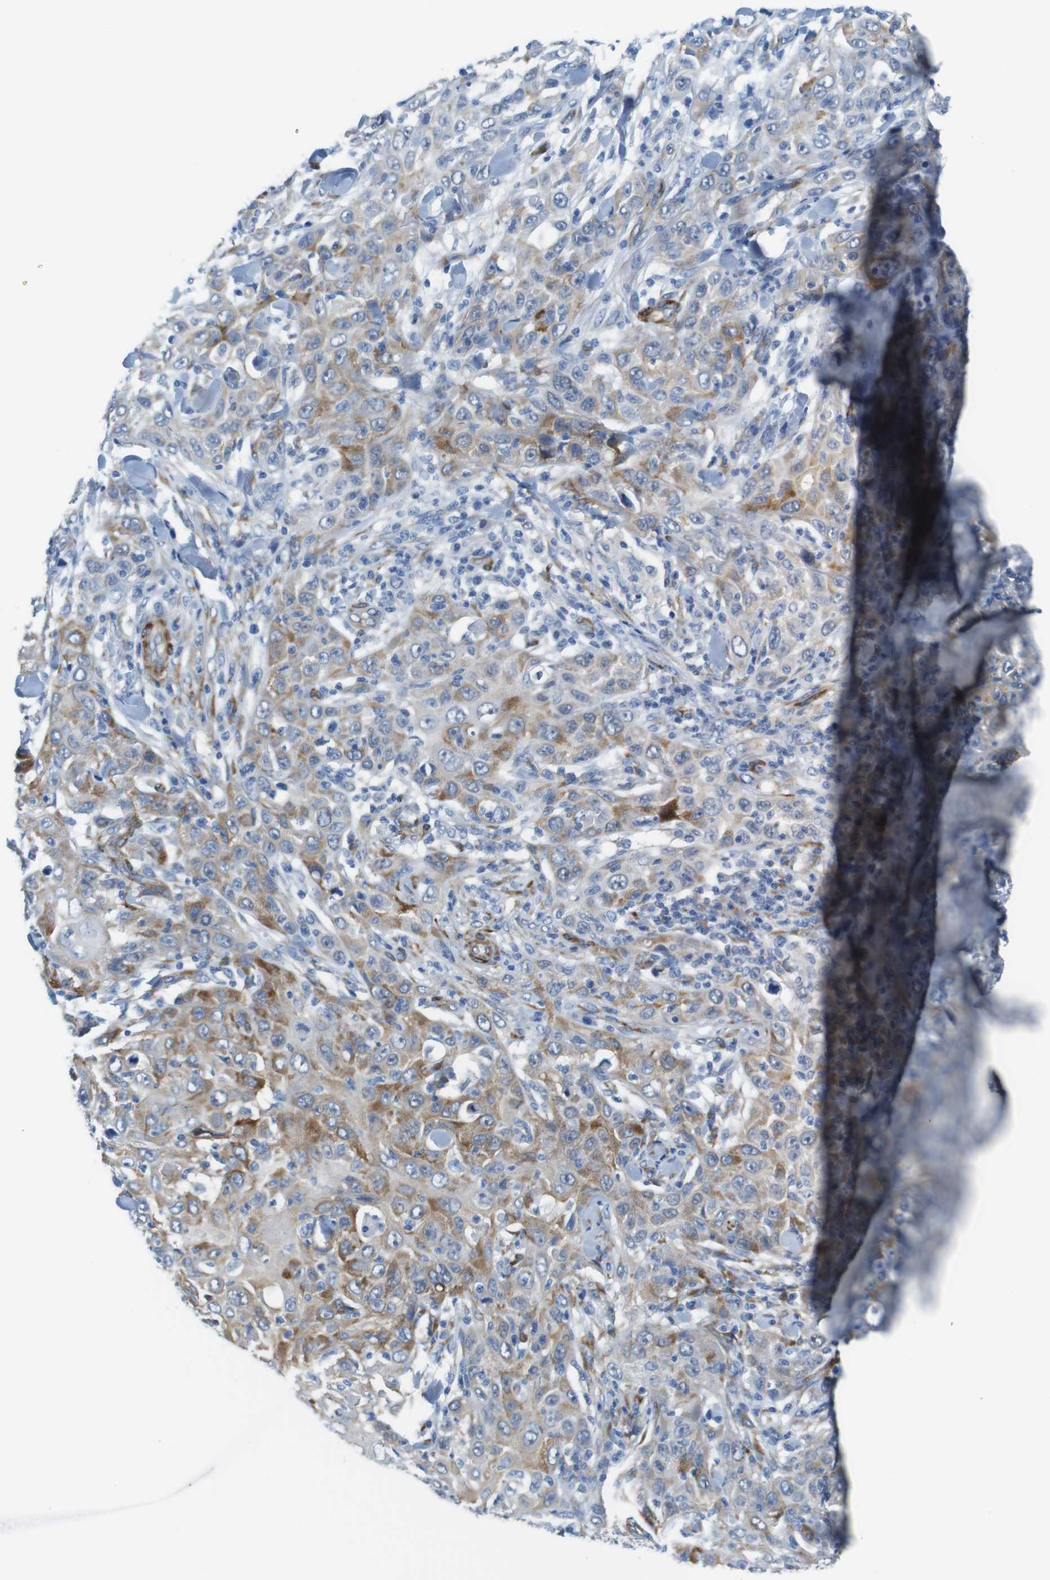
{"staining": {"intensity": "moderate", "quantity": ">75%", "location": "cytoplasmic/membranous"}, "tissue": "skin cancer", "cell_type": "Tumor cells", "image_type": "cancer", "snomed": [{"axis": "morphology", "description": "Squamous cell carcinoma, NOS"}, {"axis": "topography", "description": "Skin"}], "caption": "The immunohistochemical stain labels moderate cytoplasmic/membranous staining in tumor cells of skin cancer (squamous cell carcinoma) tissue.", "gene": "EMP2", "patient": {"sex": "female", "age": 88}}